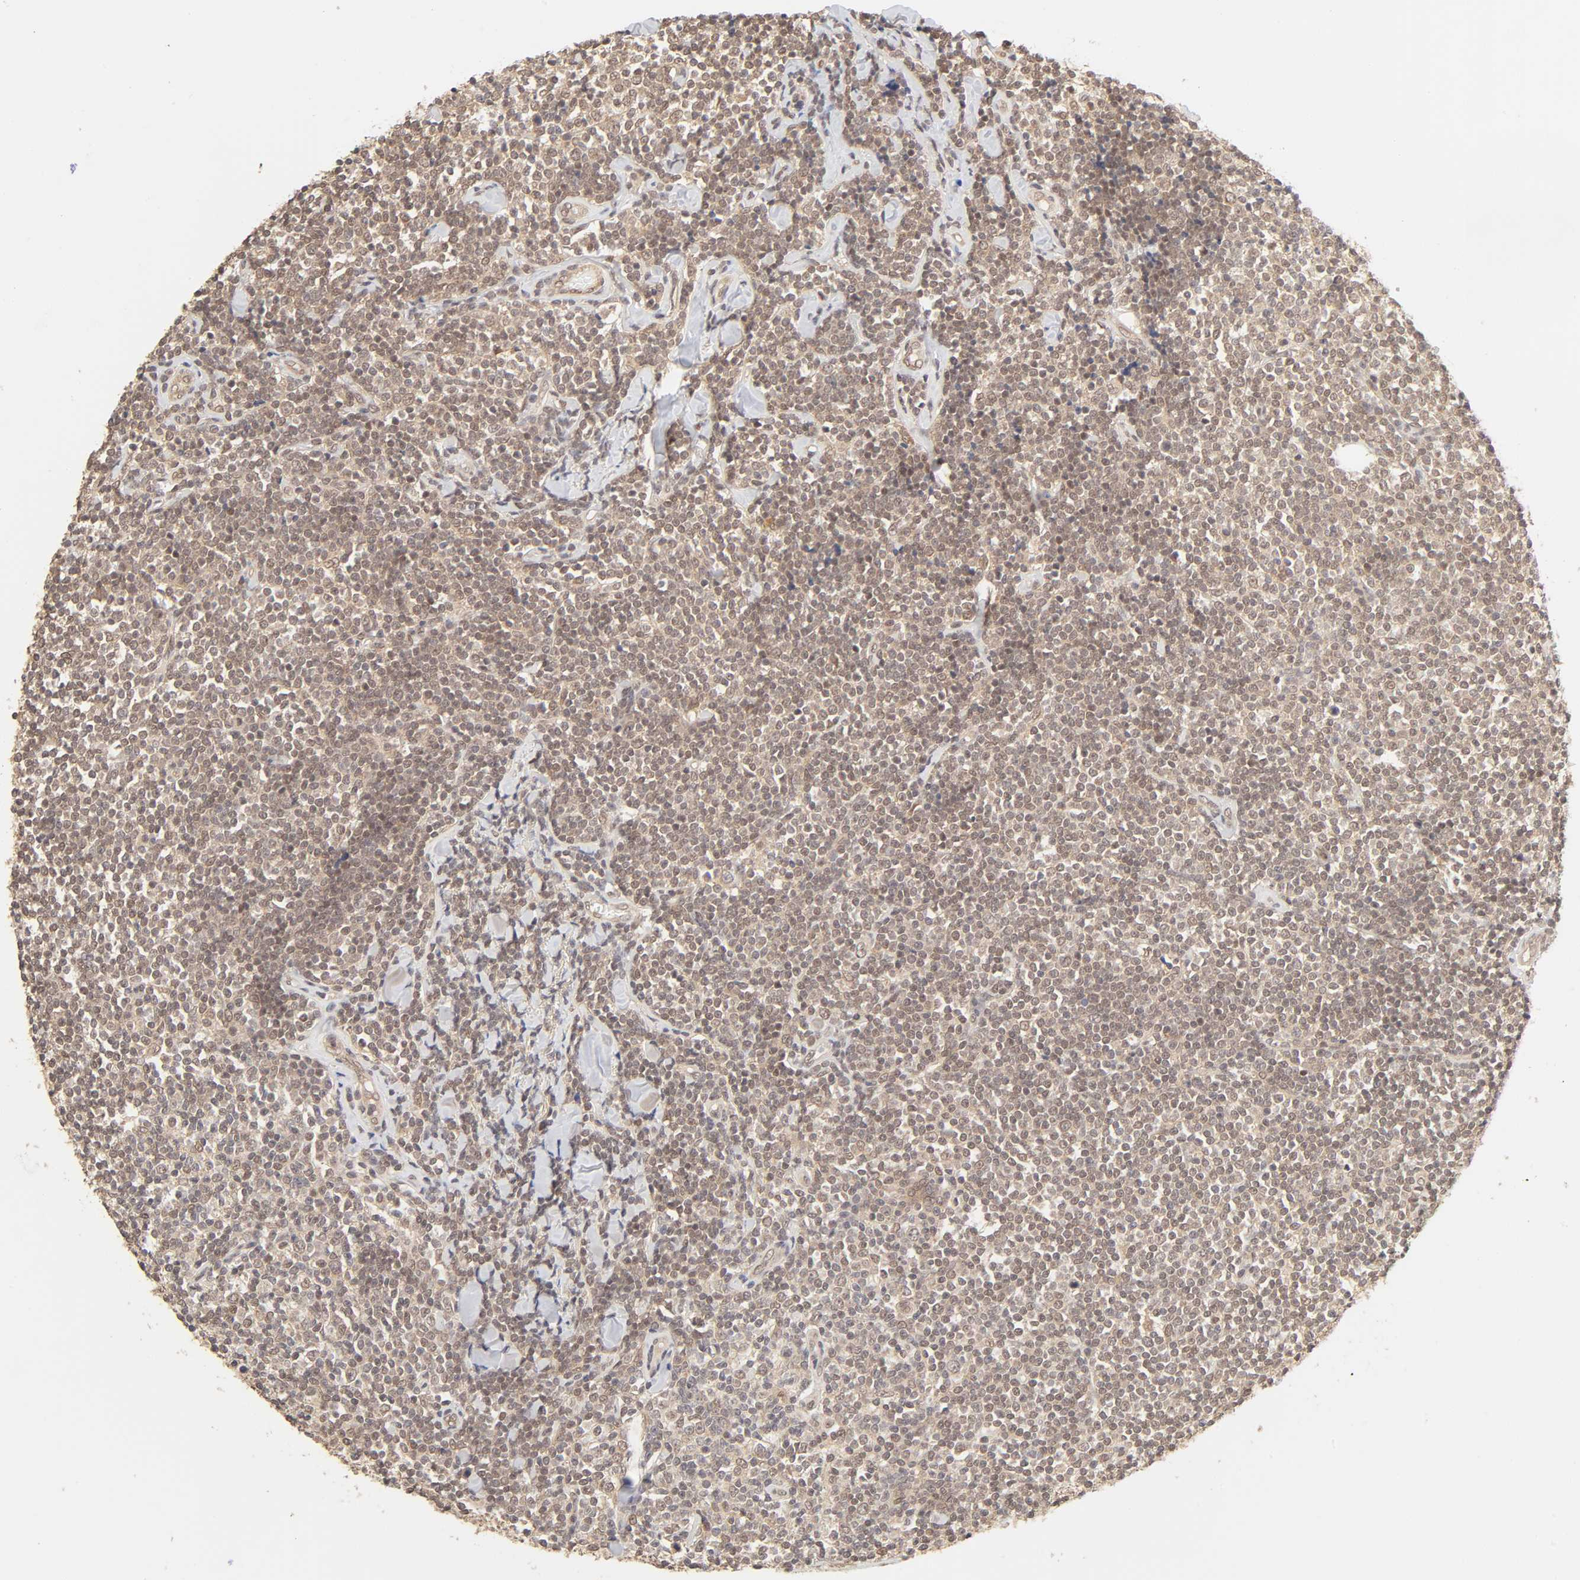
{"staining": {"intensity": "moderate", "quantity": ">75%", "location": "cytoplasmic/membranous"}, "tissue": "lymphoma", "cell_type": "Tumor cells", "image_type": "cancer", "snomed": [{"axis": "morphology", "description": "Malignant lymphoma, non-Hodgkin's type, Low grade"}, {"axis": "topography", "description": "Soft tissue"}], "caption": "Approximately >75% of tumor cells in human malignant lymphoma, non-Hodgkin's type (low-grade) show moderate cytoplasmic/membranous protein expression as visualized by brown immunohistochemical staining.", "gene": "MAPK1", "patient": {"sex": "male", "age": 92}}